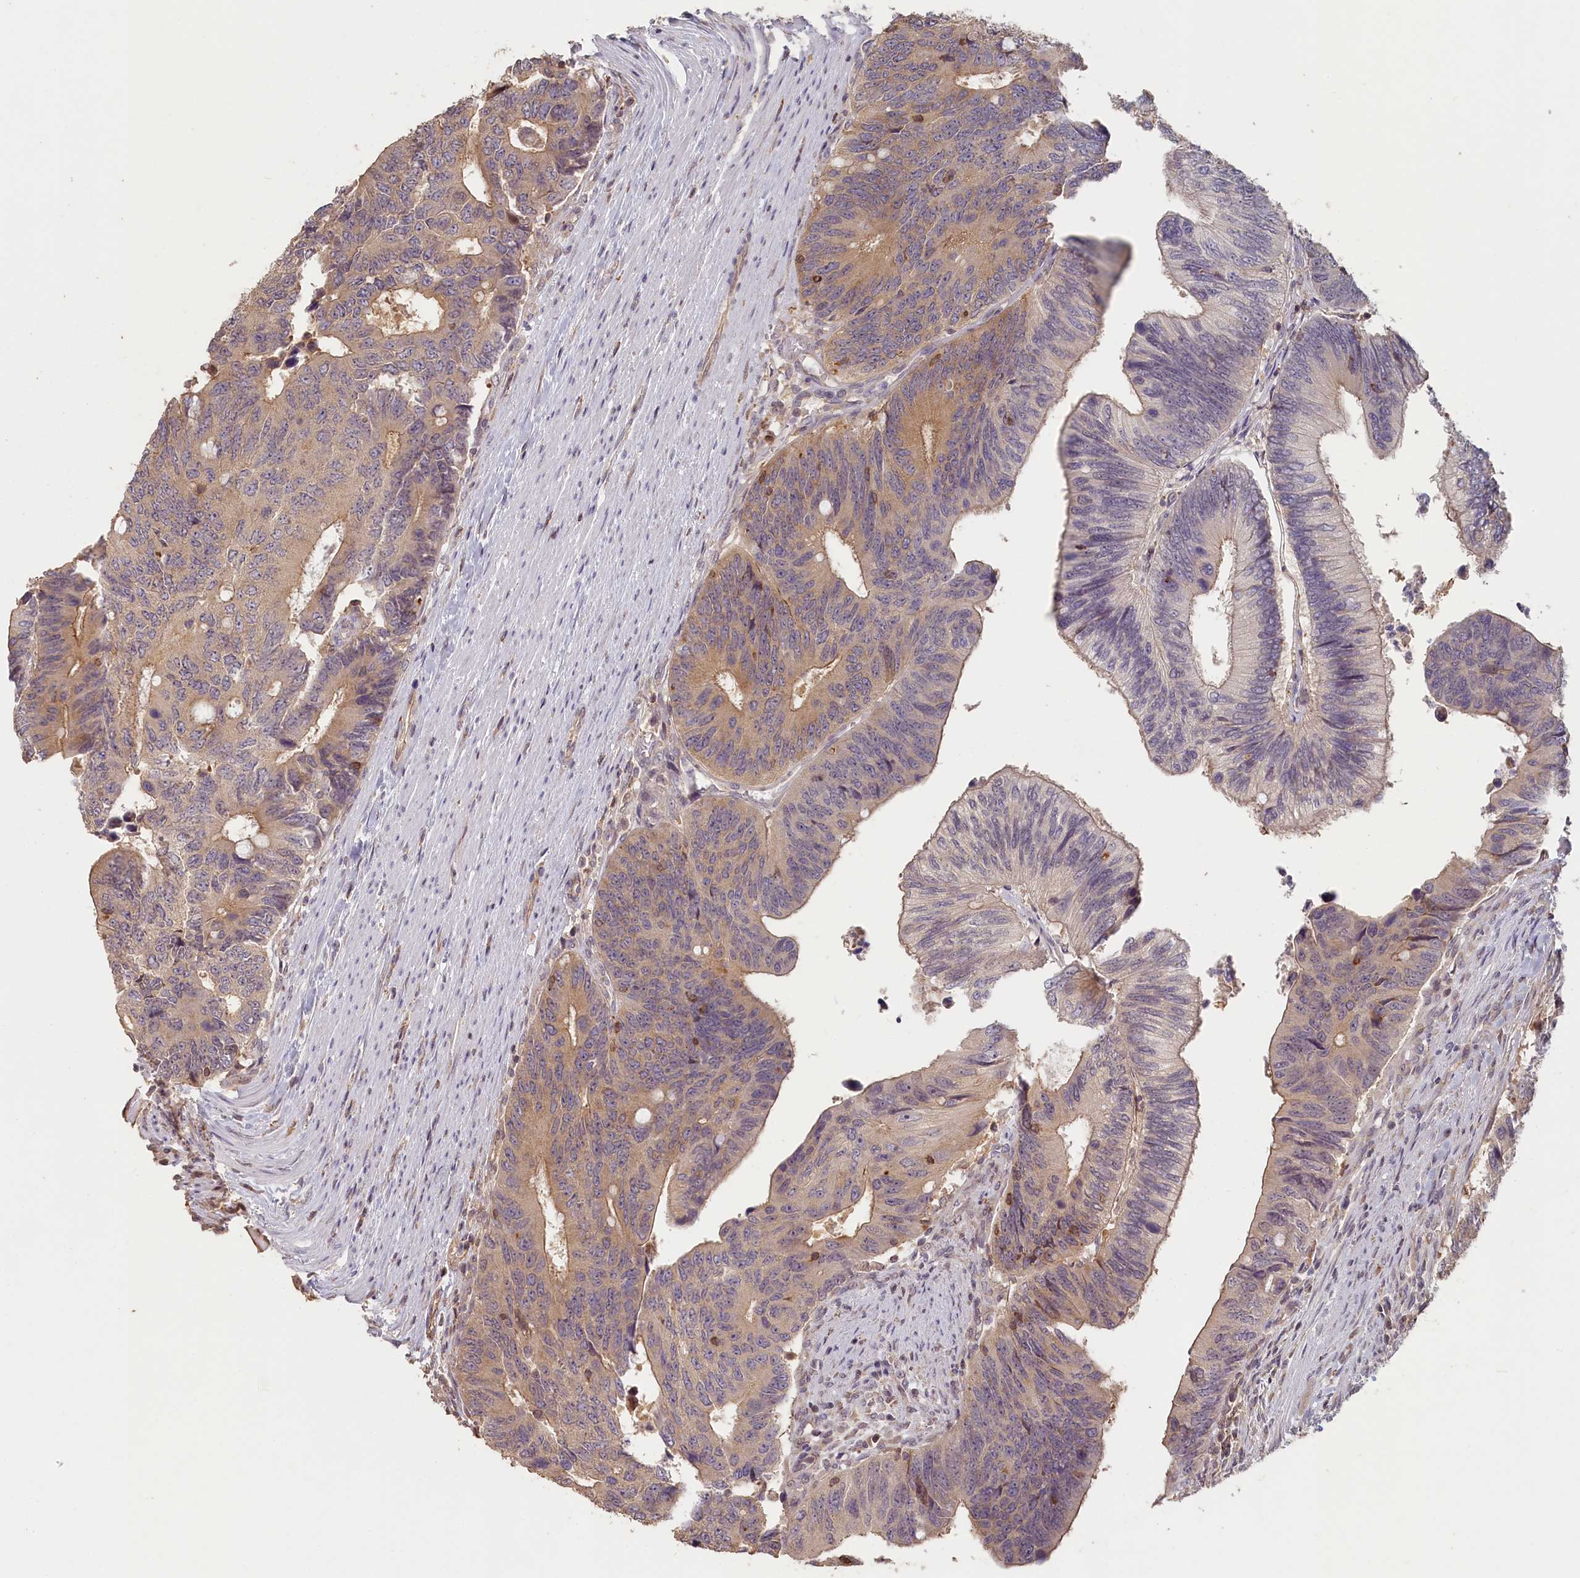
{"staining": {"intensity": "weak", "quantity": "25%-75%", "location": "cytoplasmic/membranous"}, "tissue": "colorectal cancer", "cell_type": "Tumor cells", "image_type": "cancer", "snomed": [{"axis": "morphology", "description": "Adenocarcinoma, NOS"}, {"axis": "topography", "description": "Colon"}], "caption": "An immunohistochemistry histopathology image of tumor tissue is shown. Protein staining in brown labels weak cytoplasmic/membranous positivity in adenocarcinoma (colorectal) within tumor cells.", "gene": "MADD", "patient": {"sex": "male", "age": 87}}